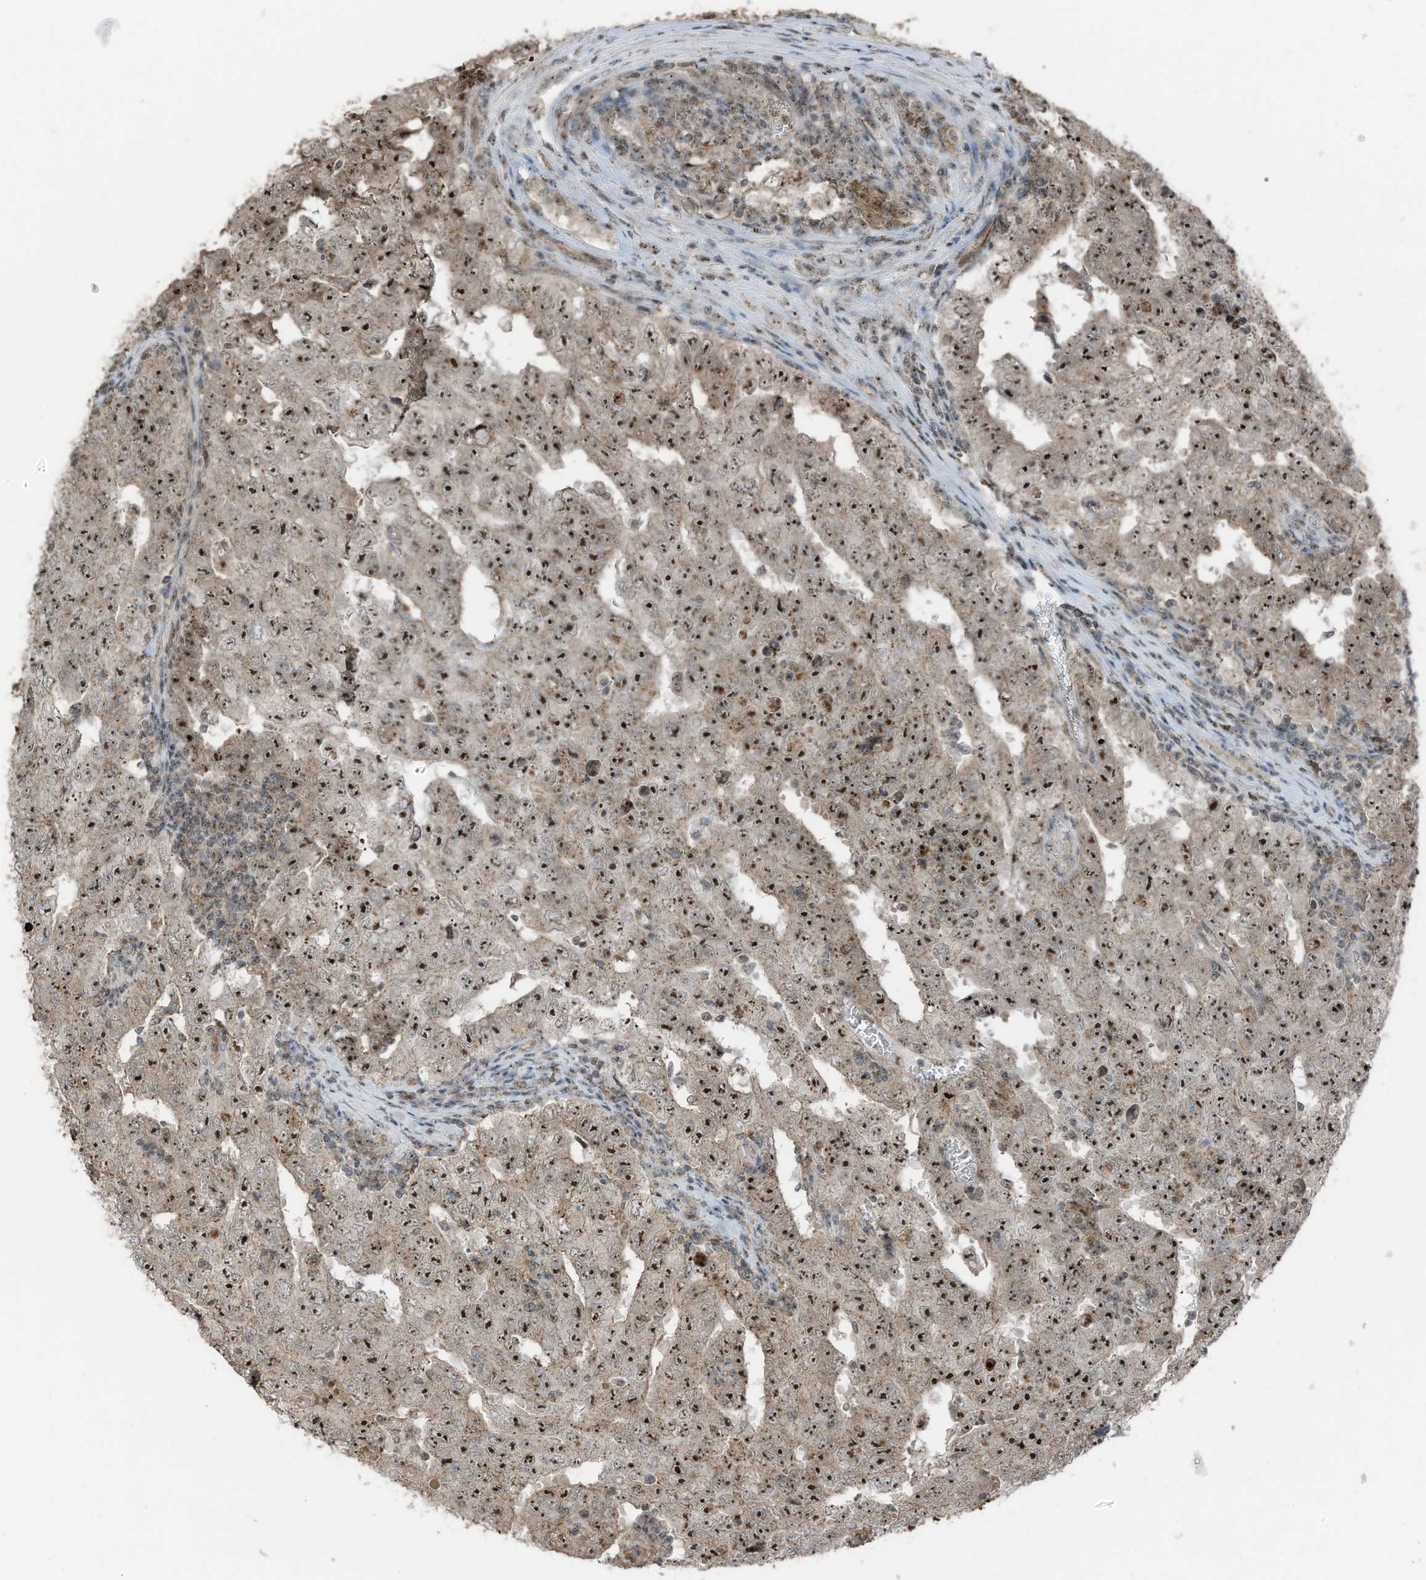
{"staining": {"intensity": "strong", "quantity": ">75%", "location": "cytoplasmic/membranous,nuclear"}, "tissue": "testis cancer", "cell_type": "Tumor cells", "image_type": "cancer", "snomed": [{"axis": "morphology", "description": "Carcinoma, Embryonal, NOS"}, {"axis": "topography", "description": "Testis"}], "caption": "Human testis cancer stained for a protein (brown) shows strong cytoplasmic/membranous and nuclear positive staining in about >75% of tumor cells.", "gene": "UTP3", "patient": {"sex": "male", "age": 26}}